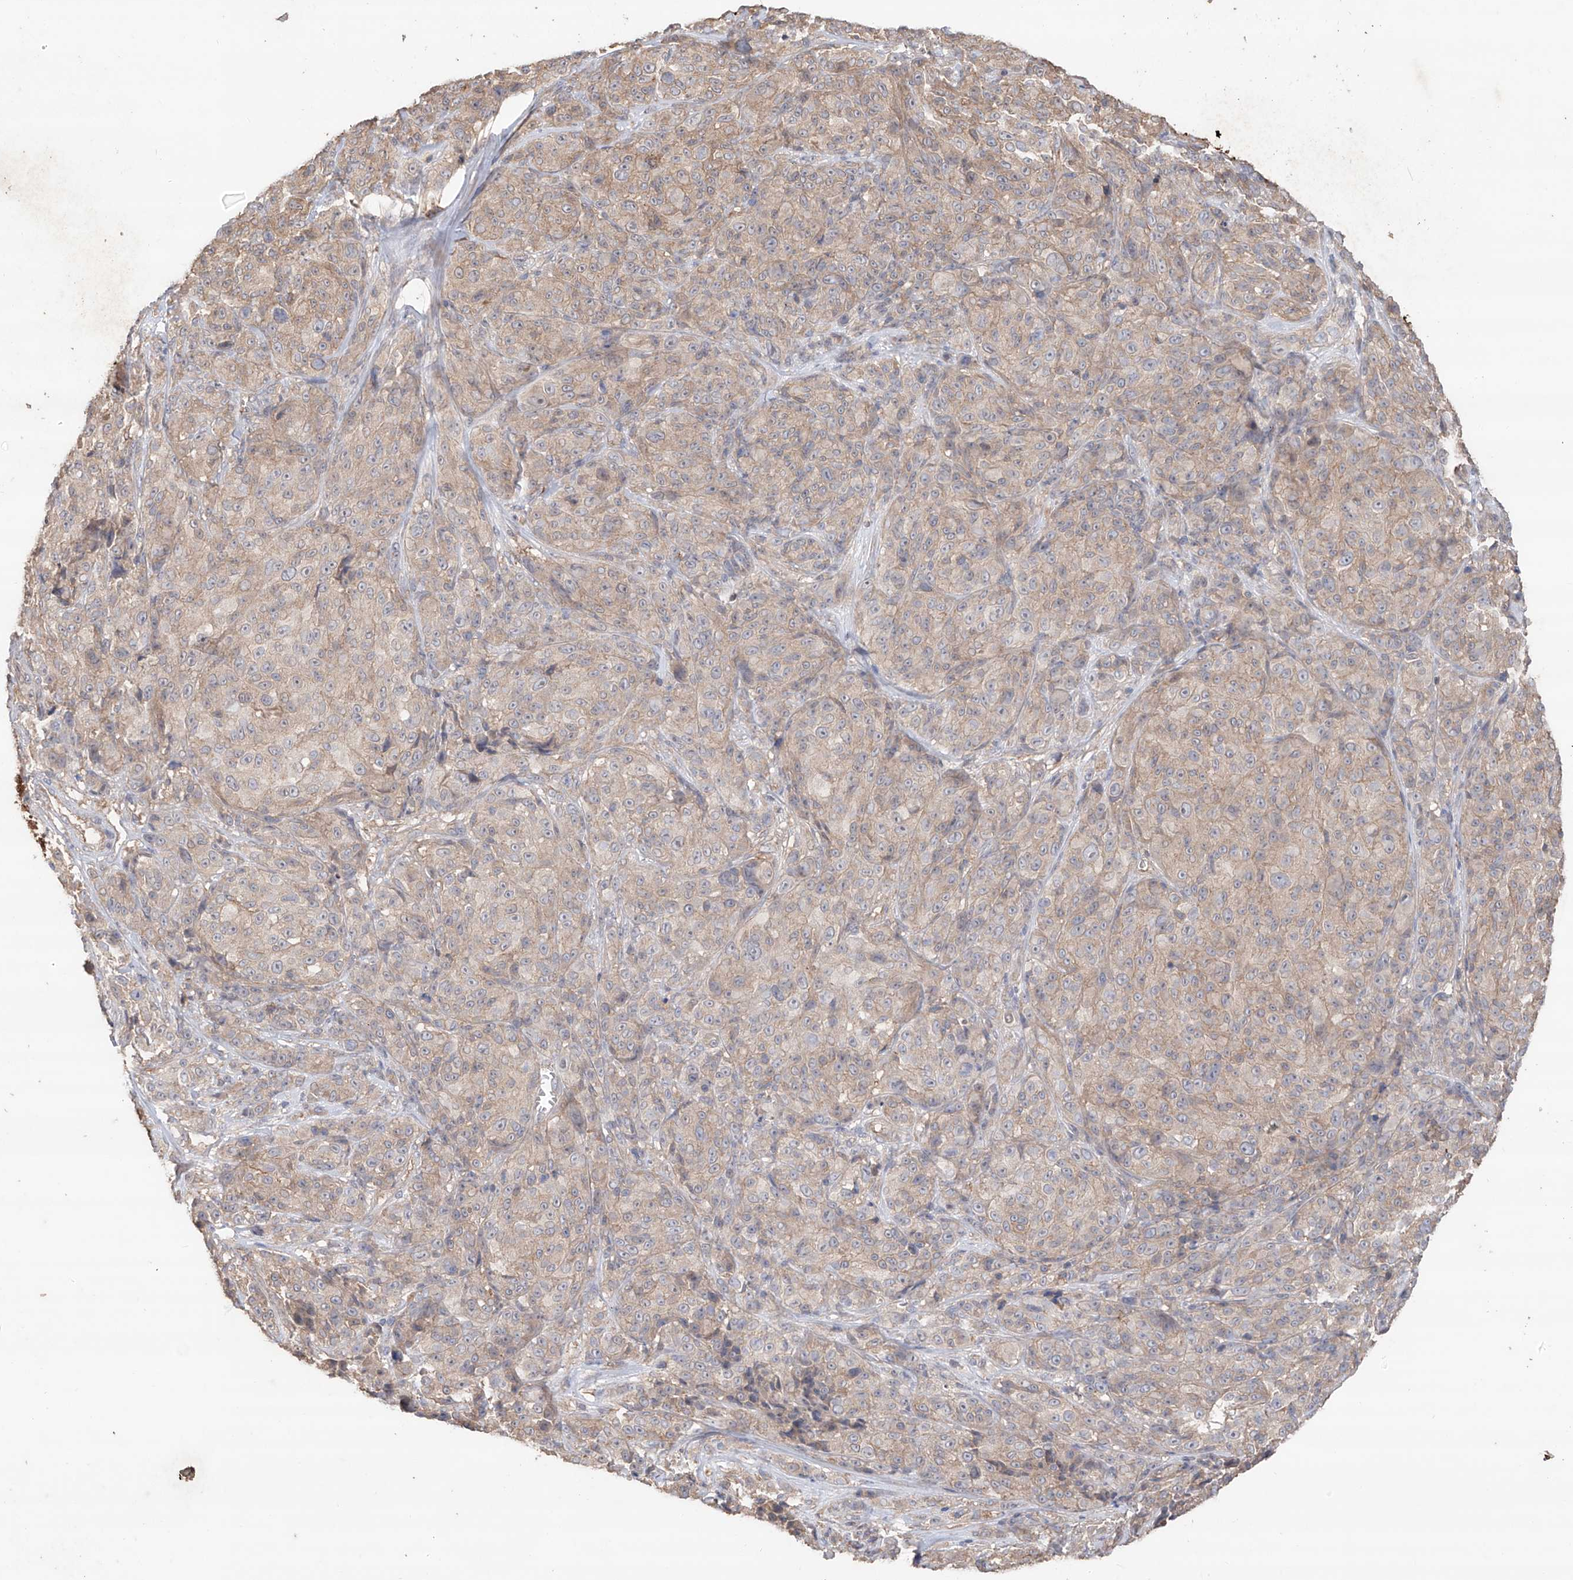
{"staining": {"intensity": "negative", "quantity": "none", "location": "none"}, "tissue": "melanoma", "cell_type": "Tumor cells", "image_type": "cancer", "snomed": [{"axis": "morphology", "description": "Malignant melanoma, NOS"}, {"axis": "topography", "description": "Skin"}], "caption": "Immunohistochemical staining of human melanoma displays no significant expression in tumor cells.", "gene": "EDN1", "patient": {"sex": "male", "age": 73}}